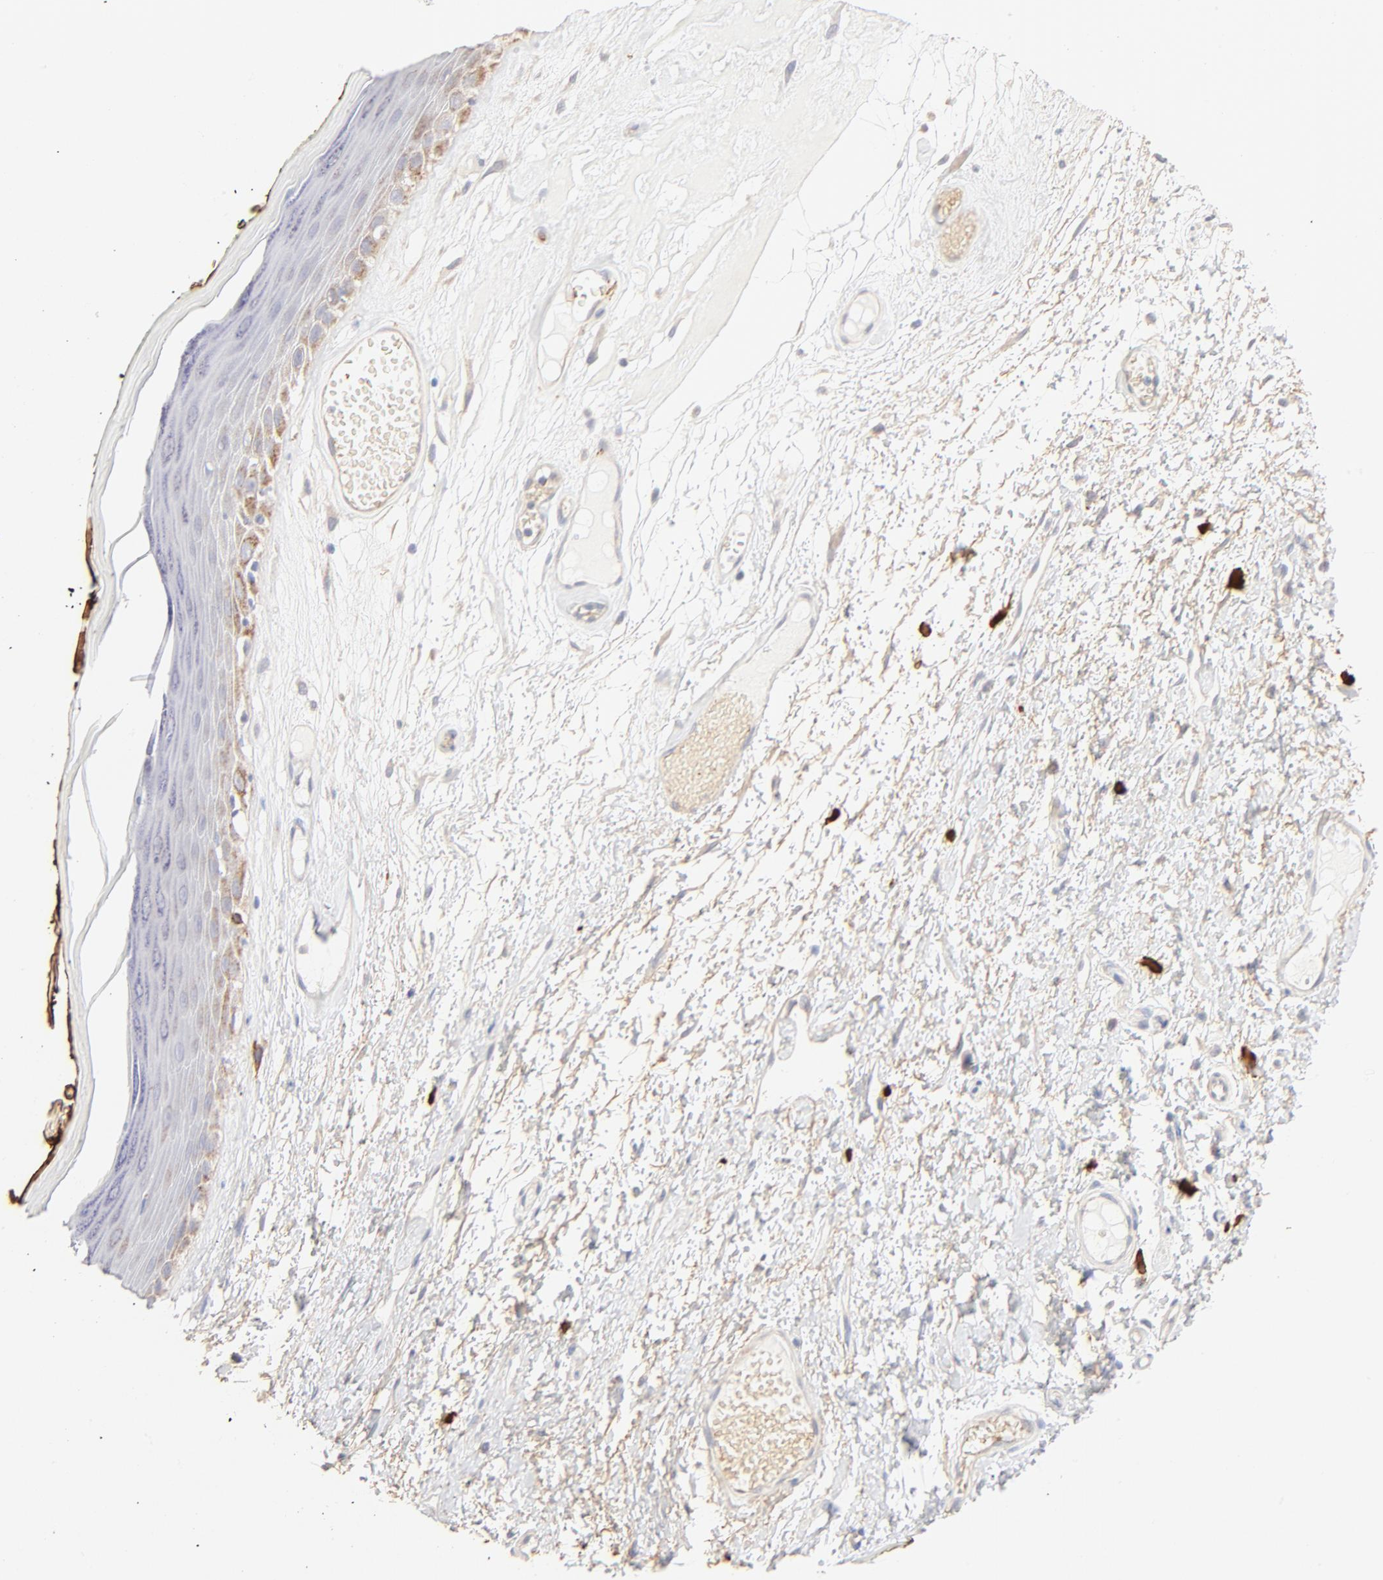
{"staining": {"intensity": "weak", "quantity": "<25%", "location": "cytoplasmic/membranous"}, "tissue": "skin", "cell_type": "Epidermal cells", "image_type": "normal", "snomed": [{"axis": "morphology", "description": "Normal tissue, NOS"}, {"axis": "morphology", "description": "Inflammation, NOS"}, {"axis": "topography", "description": "Vulva"}], "caption": "Epidermal cells are negative for brown protein staining in benign skin. The staining is performed using DAB brown chromogen with nuclei counter-stained in using hematoxylin.", "gene": "SPTB", "patient": {"sex": "female", "age": 84}}